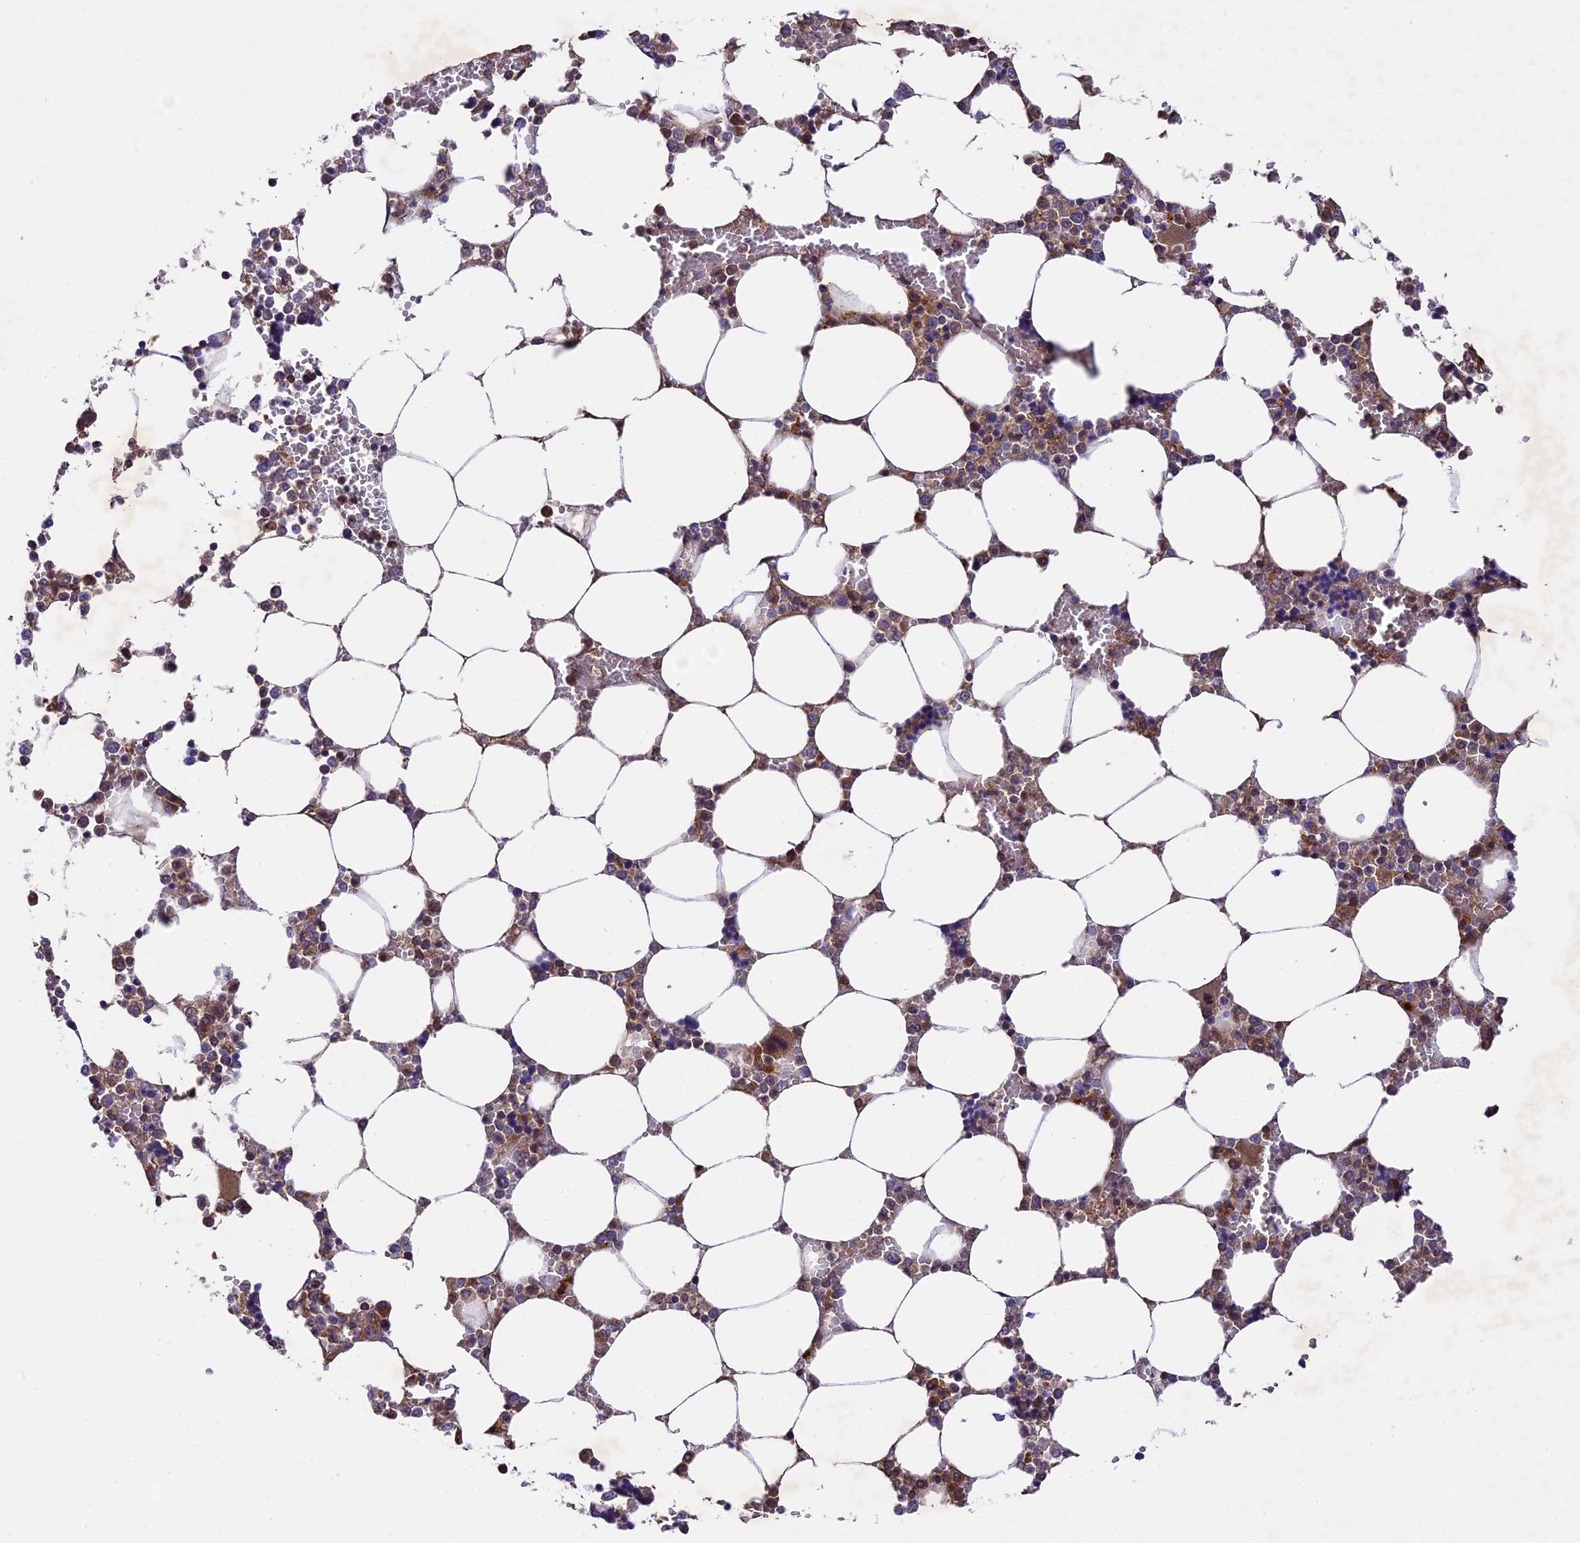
{"staining": {"intensity": "moderate", "quantity": "25%-75%", "location": "cytoplasmic/membranous"}, "tissue": "bone marrow", "cell_type": "Hematopoietic cells", "image_type": "normal", "snomed": [{"axis": "morphology", "description": "Normal tissue, NOS"}, {"axis": "topography", "description": "Bone marrow"}], "caption": "This is a histology image of immunohistochemistry (IHC) staining of unremarkable bone marrow, which shows moderate staining in the cytoplasmic/membranous of hematopoietic cells.", "gene": "OCEL1", "patient": {"sex": "male", "age": 64}}